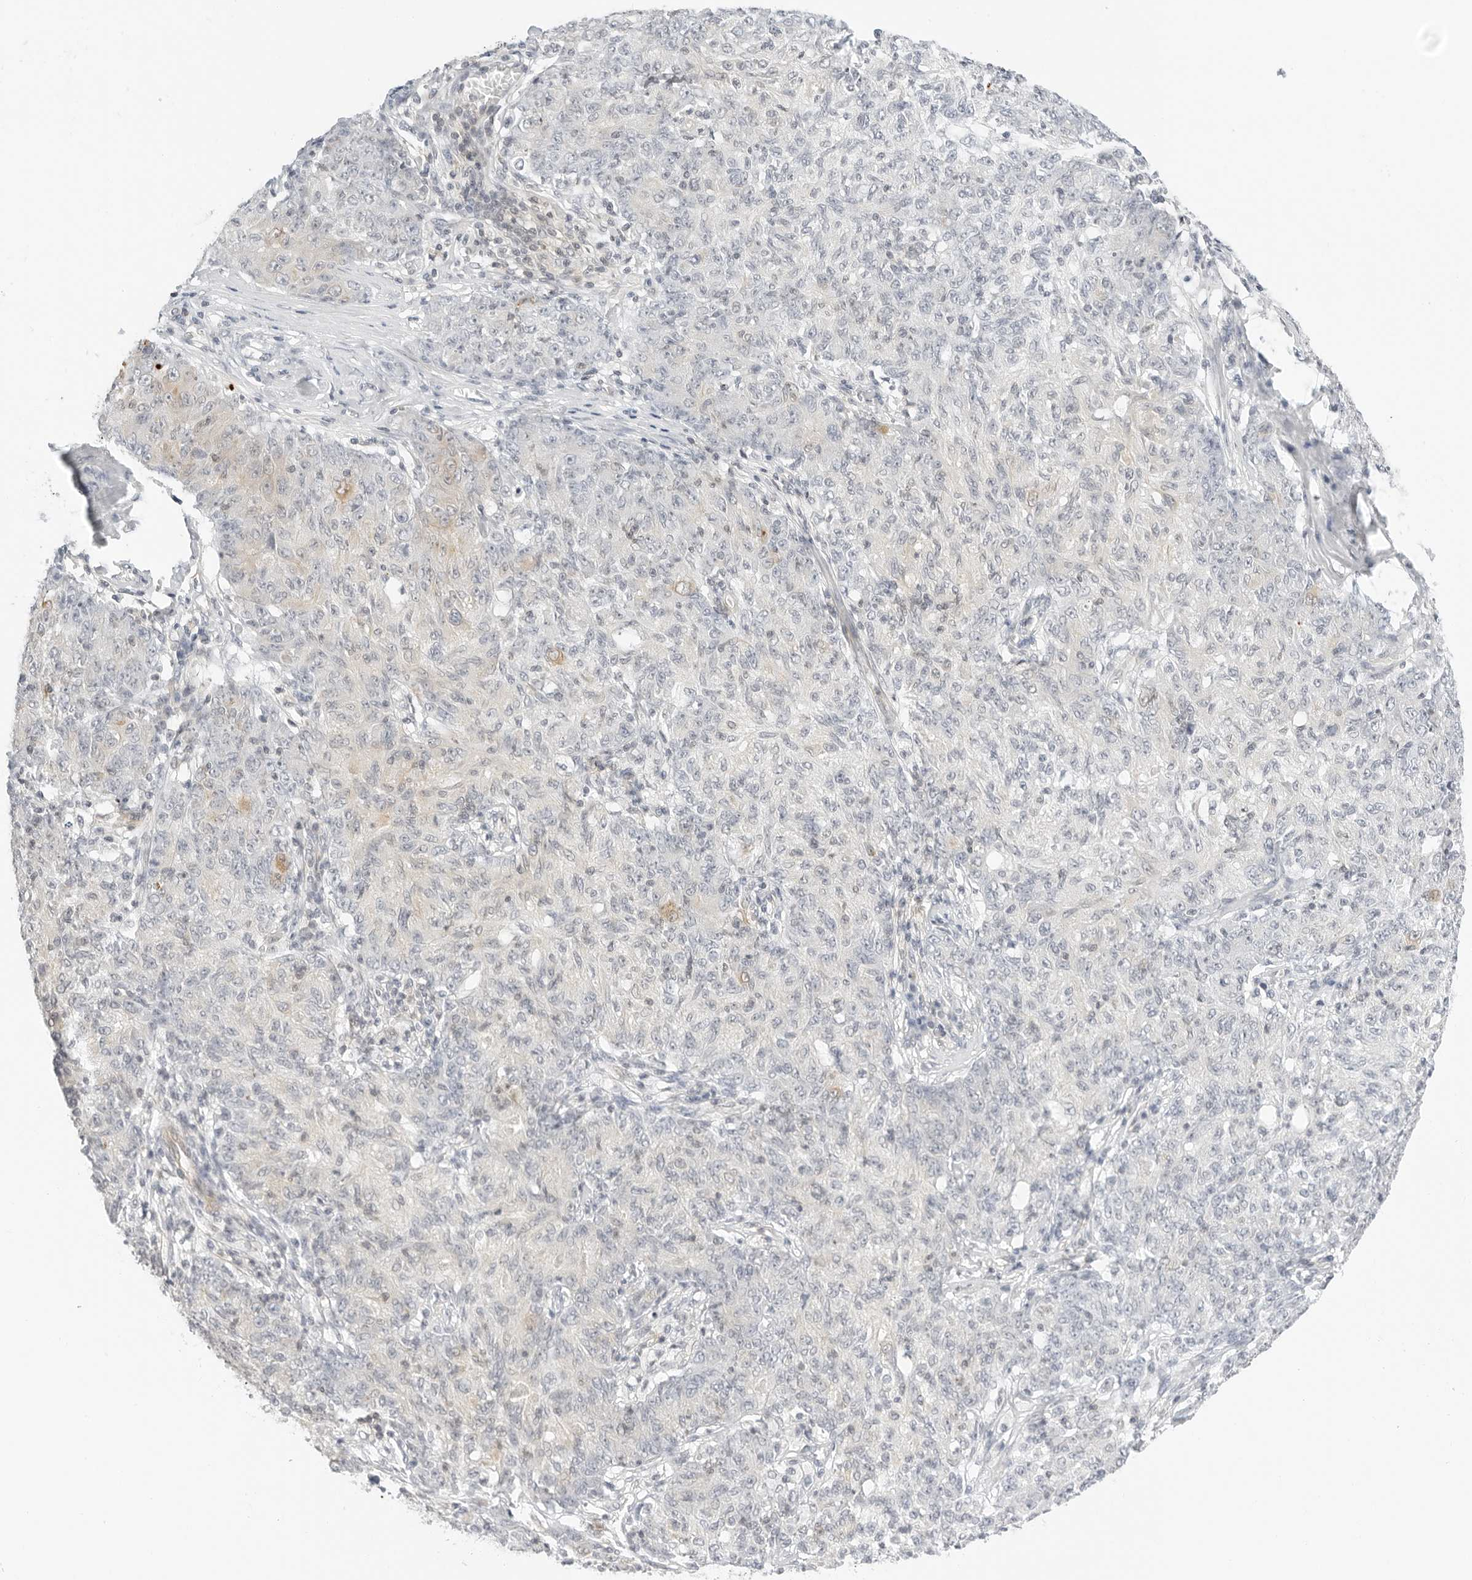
{"staining": {"intensity": "weak", "quantity": "<25%", "location": "cytoplasmic/membranous"}, "tissue": "ovarian cancer", "cell_type": "Tumor cells", "image_type": "cancer", "snomed": [{"axis": "morphology", "description": "Carcinoma, endometroid"}, {"axis": "topography", "description": "Ovary"}], "caption": "The histopathology image demonstrates no staining of tumor cells in ovarian cancer (endometroid carcinoma).", "gene": "OSCP1", "patient": {"sex": "female", "age": 42}}